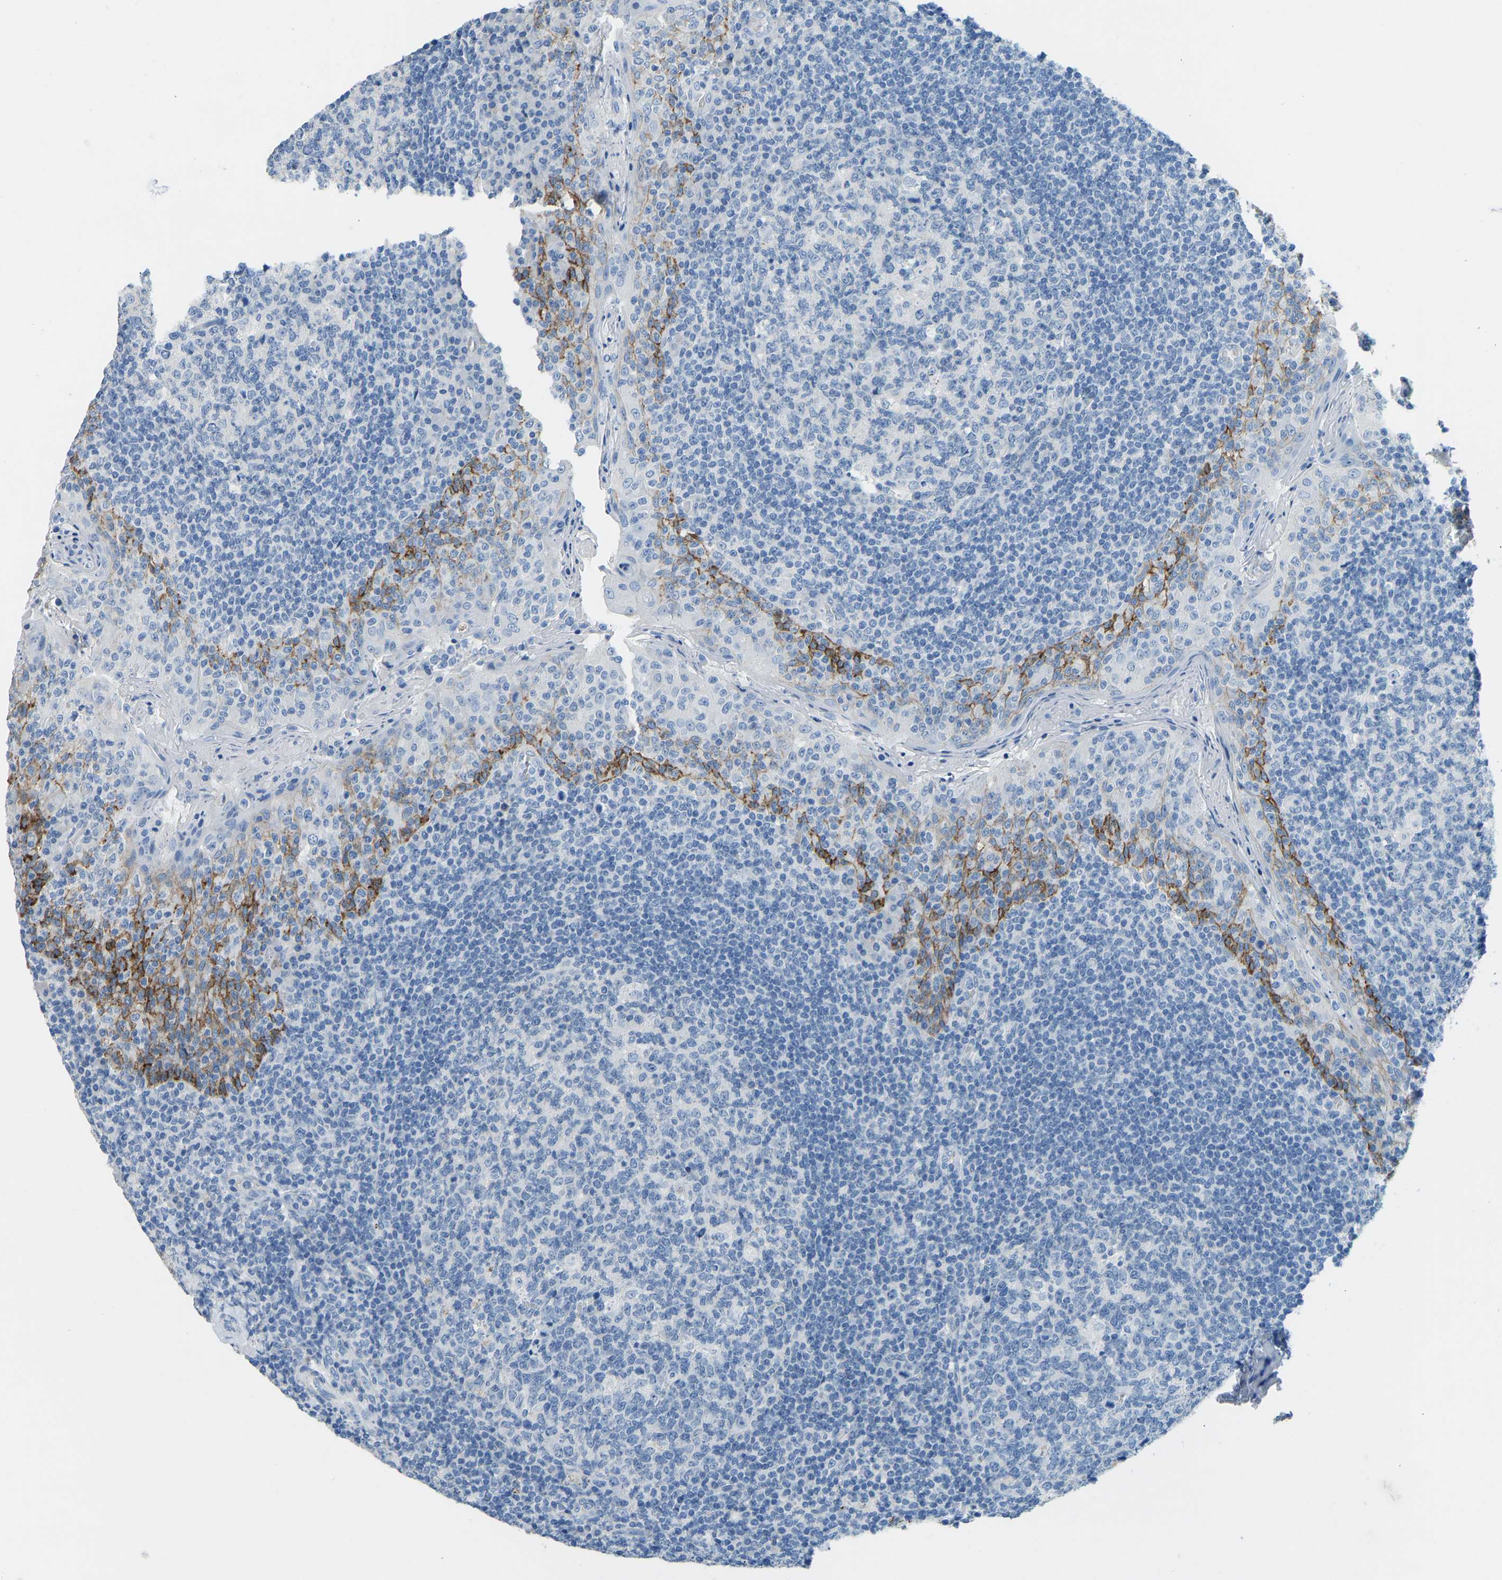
{"staining": {"intensity": "negative", "quantity": "none", "location": "none"}, "tissue": "tonsil", "cell_type": "Germinal center cells", "image_type": "normal", "snomed": [{"axis": "morphology", "description": "Normal tissue, NOS"}, {"axis": "topography", "description": "Tonsil"}], "caption": "Immunohistochemistry of normal human tonsil displays no expression in germinal center cells. Brightfield microscopy of immunohistochemistry stained with DAB (brown) and hematoxylin (blue), captured at high magnification.", "gene": "ATP1A1", "patient": {"sex": "female", "age": 19}}